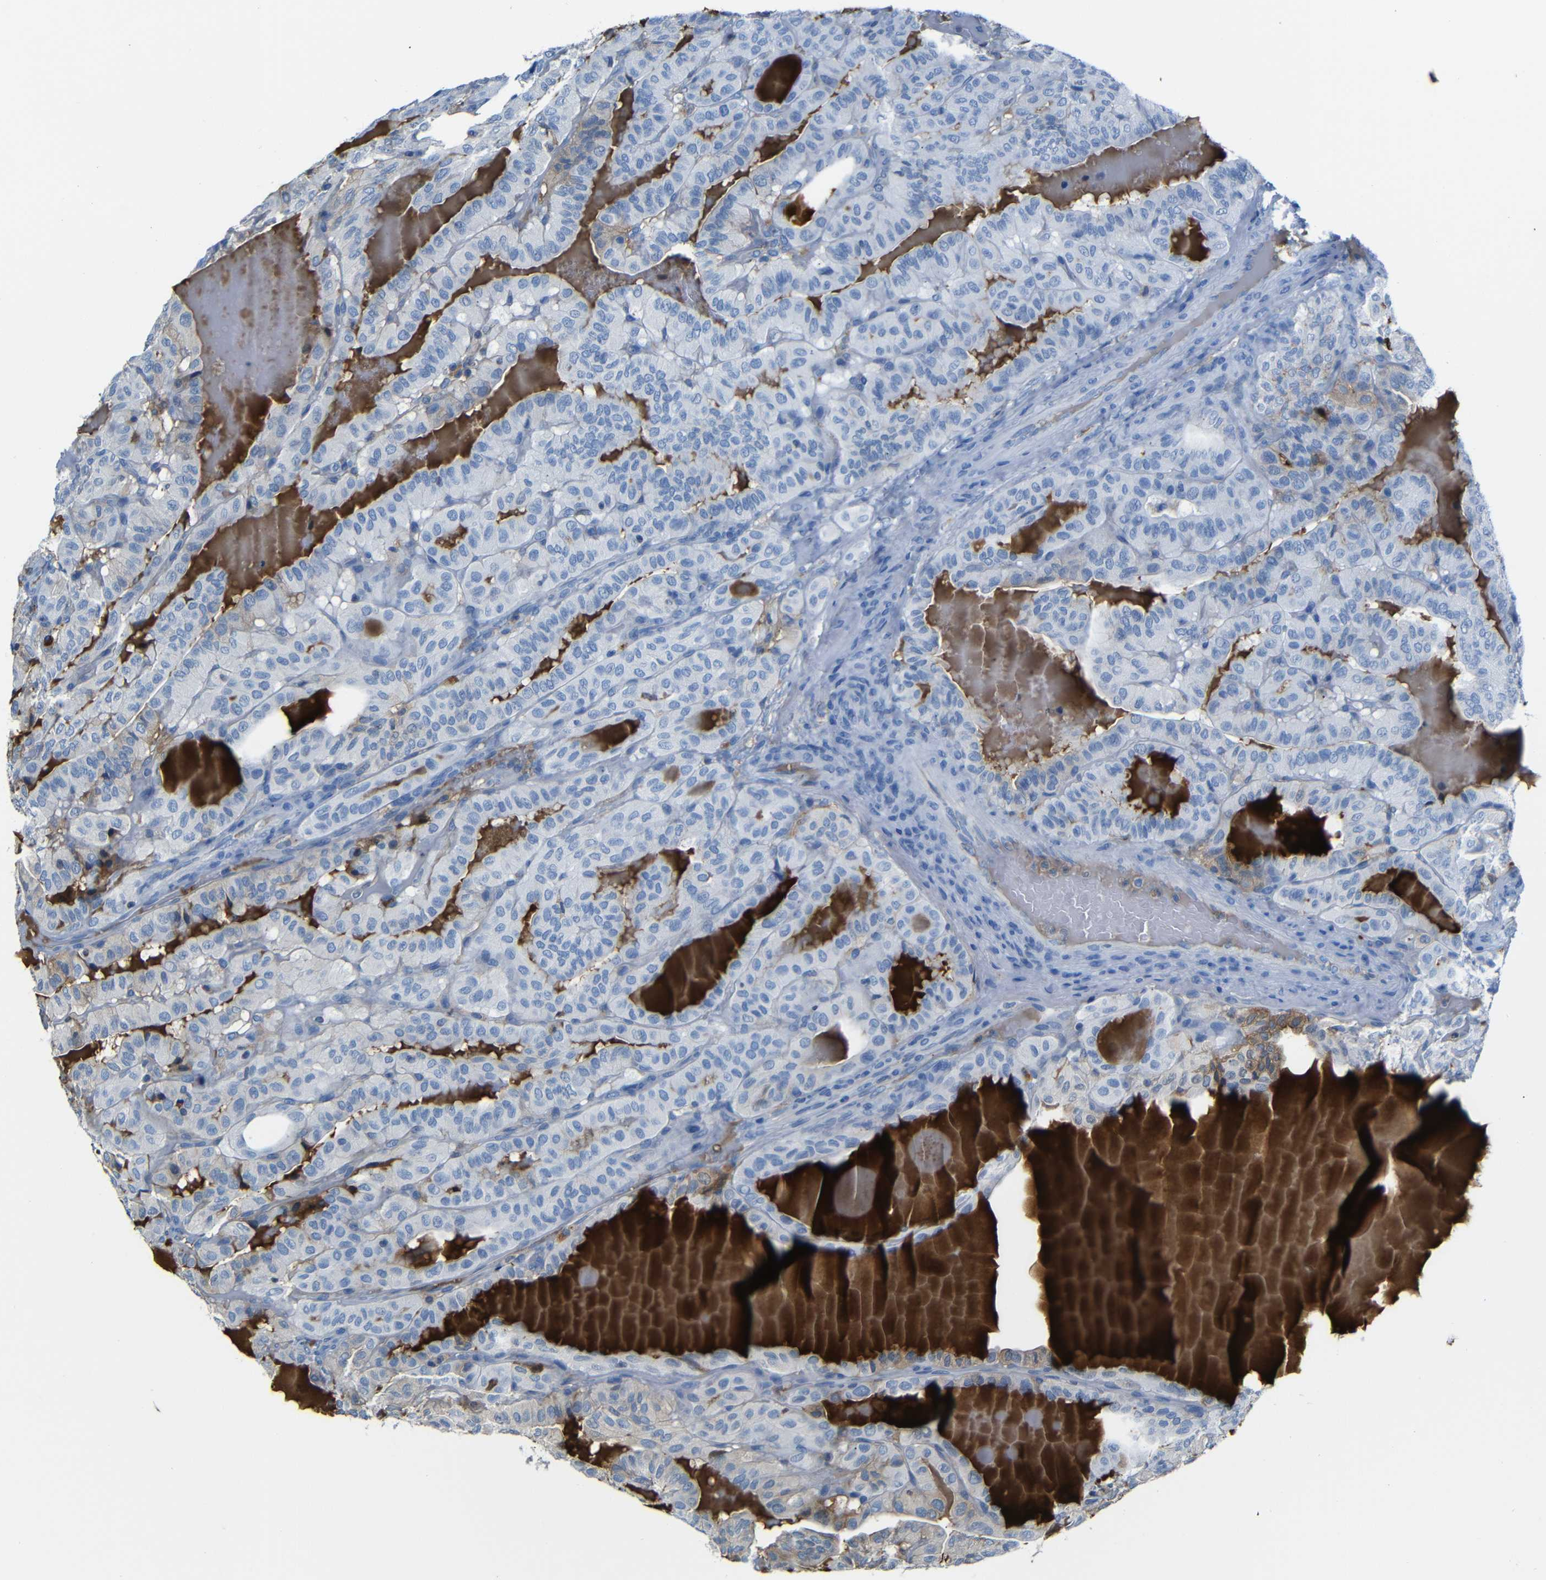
{"staining": {"intensity": "negative", "quantity": "none", "location": "none"}, "tissue": "thyroid cancer", "cell_type": "Tumor cells", "image_type": "cancer", "snomed": [{"axis": "morphology", "description": "Papillary adenocarcinoma, NOS"}, {"axis": "topography", "description": "Thyroid gland"}], "caption": "IHC image of neoplastic tissue: human thyroid cancer stained with DAB (3,3'-diaminobenzidine) shows no significant protein positivity in tumor cells. (DAB (3,3'-diaminobenzidine) immunohistochemistry (IHC) with hematoxylin counter stain).", "gene": "SERPINA1", "patient": {"sex": "male", "age": 77}}